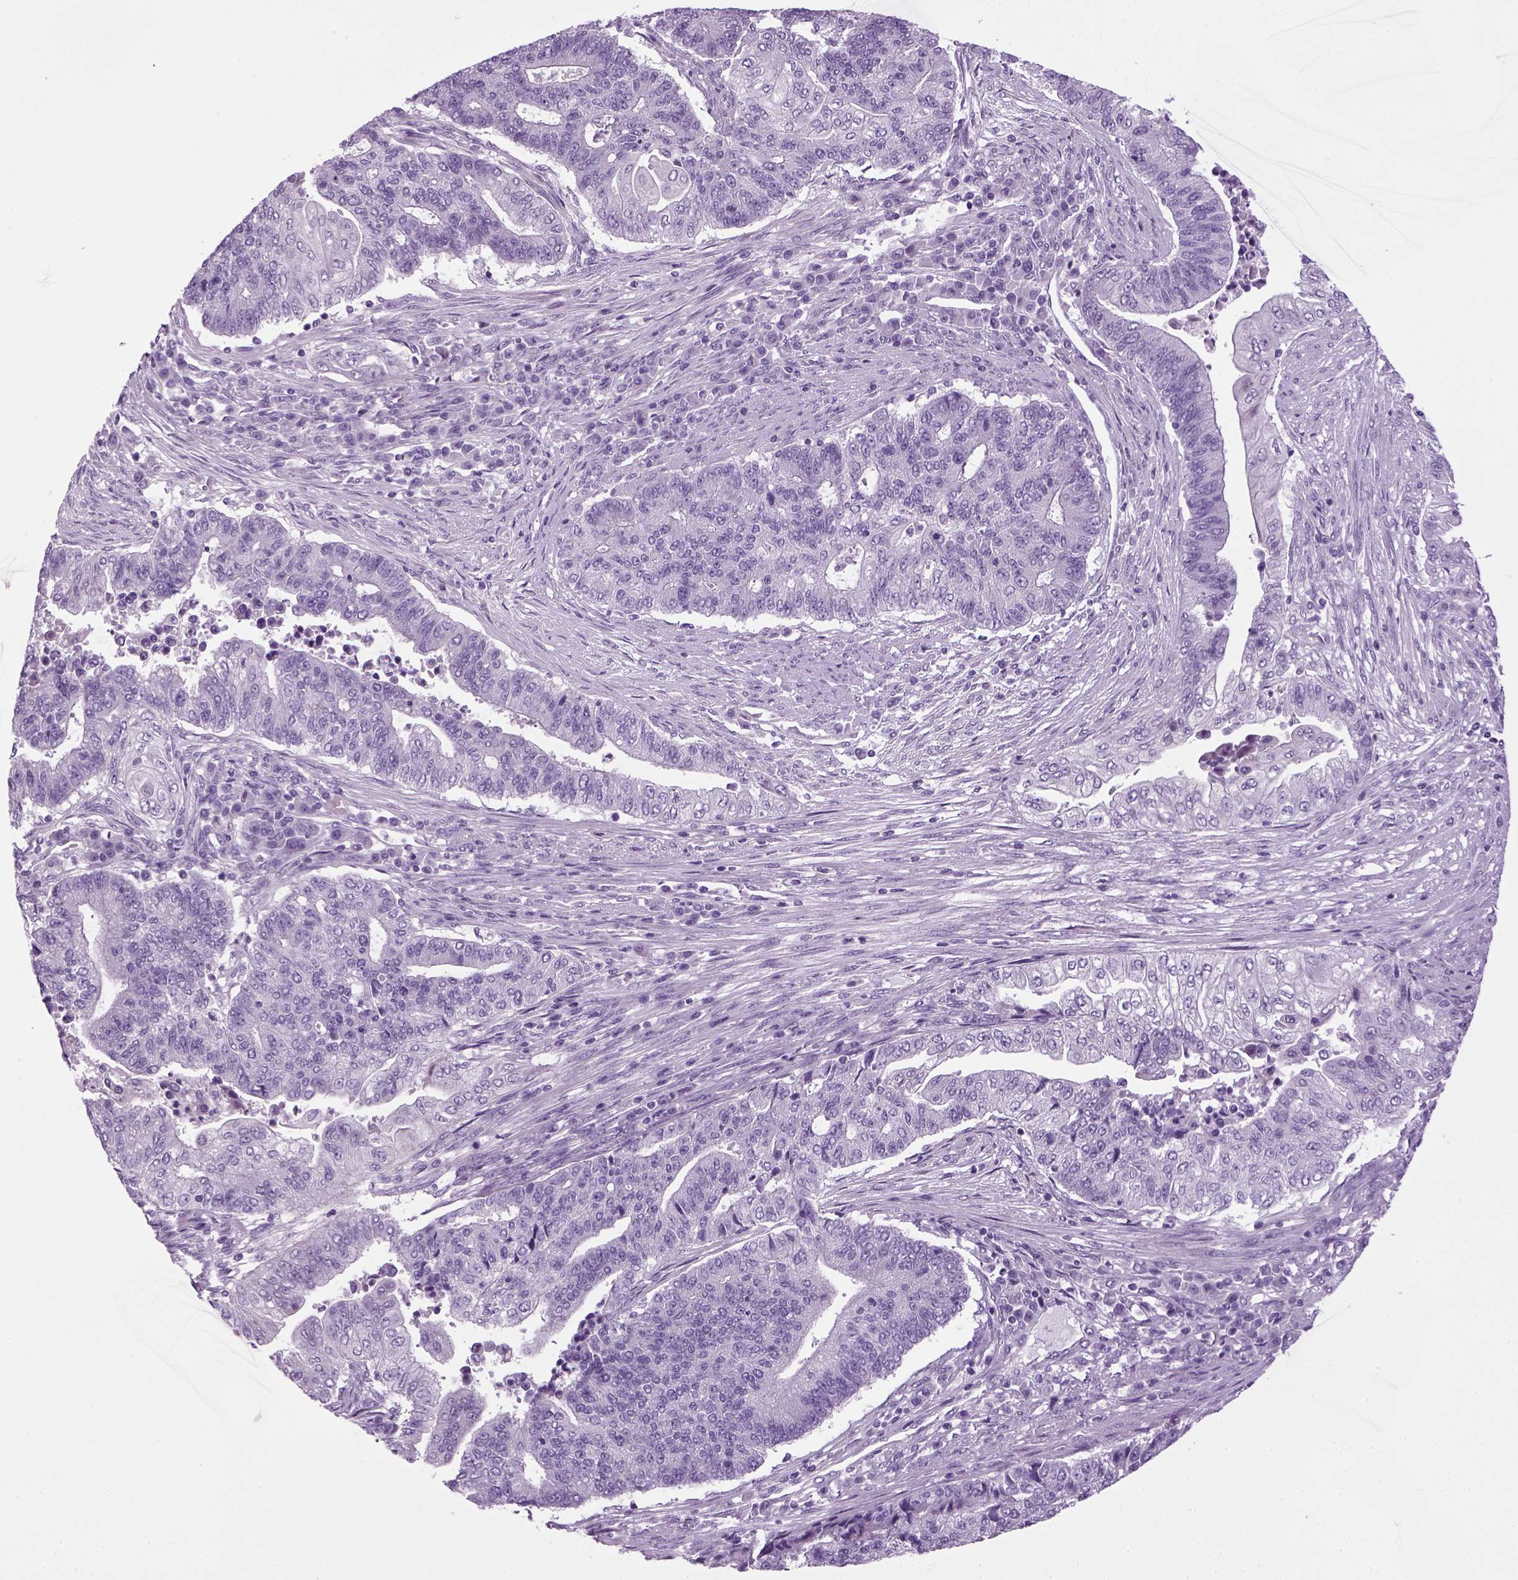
{"staining": {"intensity": "negative", "quantity": "none", "location": "none"}, "tissue": "endometrial cancer", "cell_type": "Tumor cells", "image_type": "cancer", "snomed": [{"axis": "morphology", "description": "Adenocarcinoma, NOS"}, {"axis": "topography", "description": "Uterus"}, {"axis": "topography", "description": "Endometrium"}], "caption": "Endometrial adenocarcinoma stained for a protein using immunohistochemistry (IHC) shows no staining tumor cells.", "gene": "HMCN2", "patient": {"sex": "female", "age": 54}}